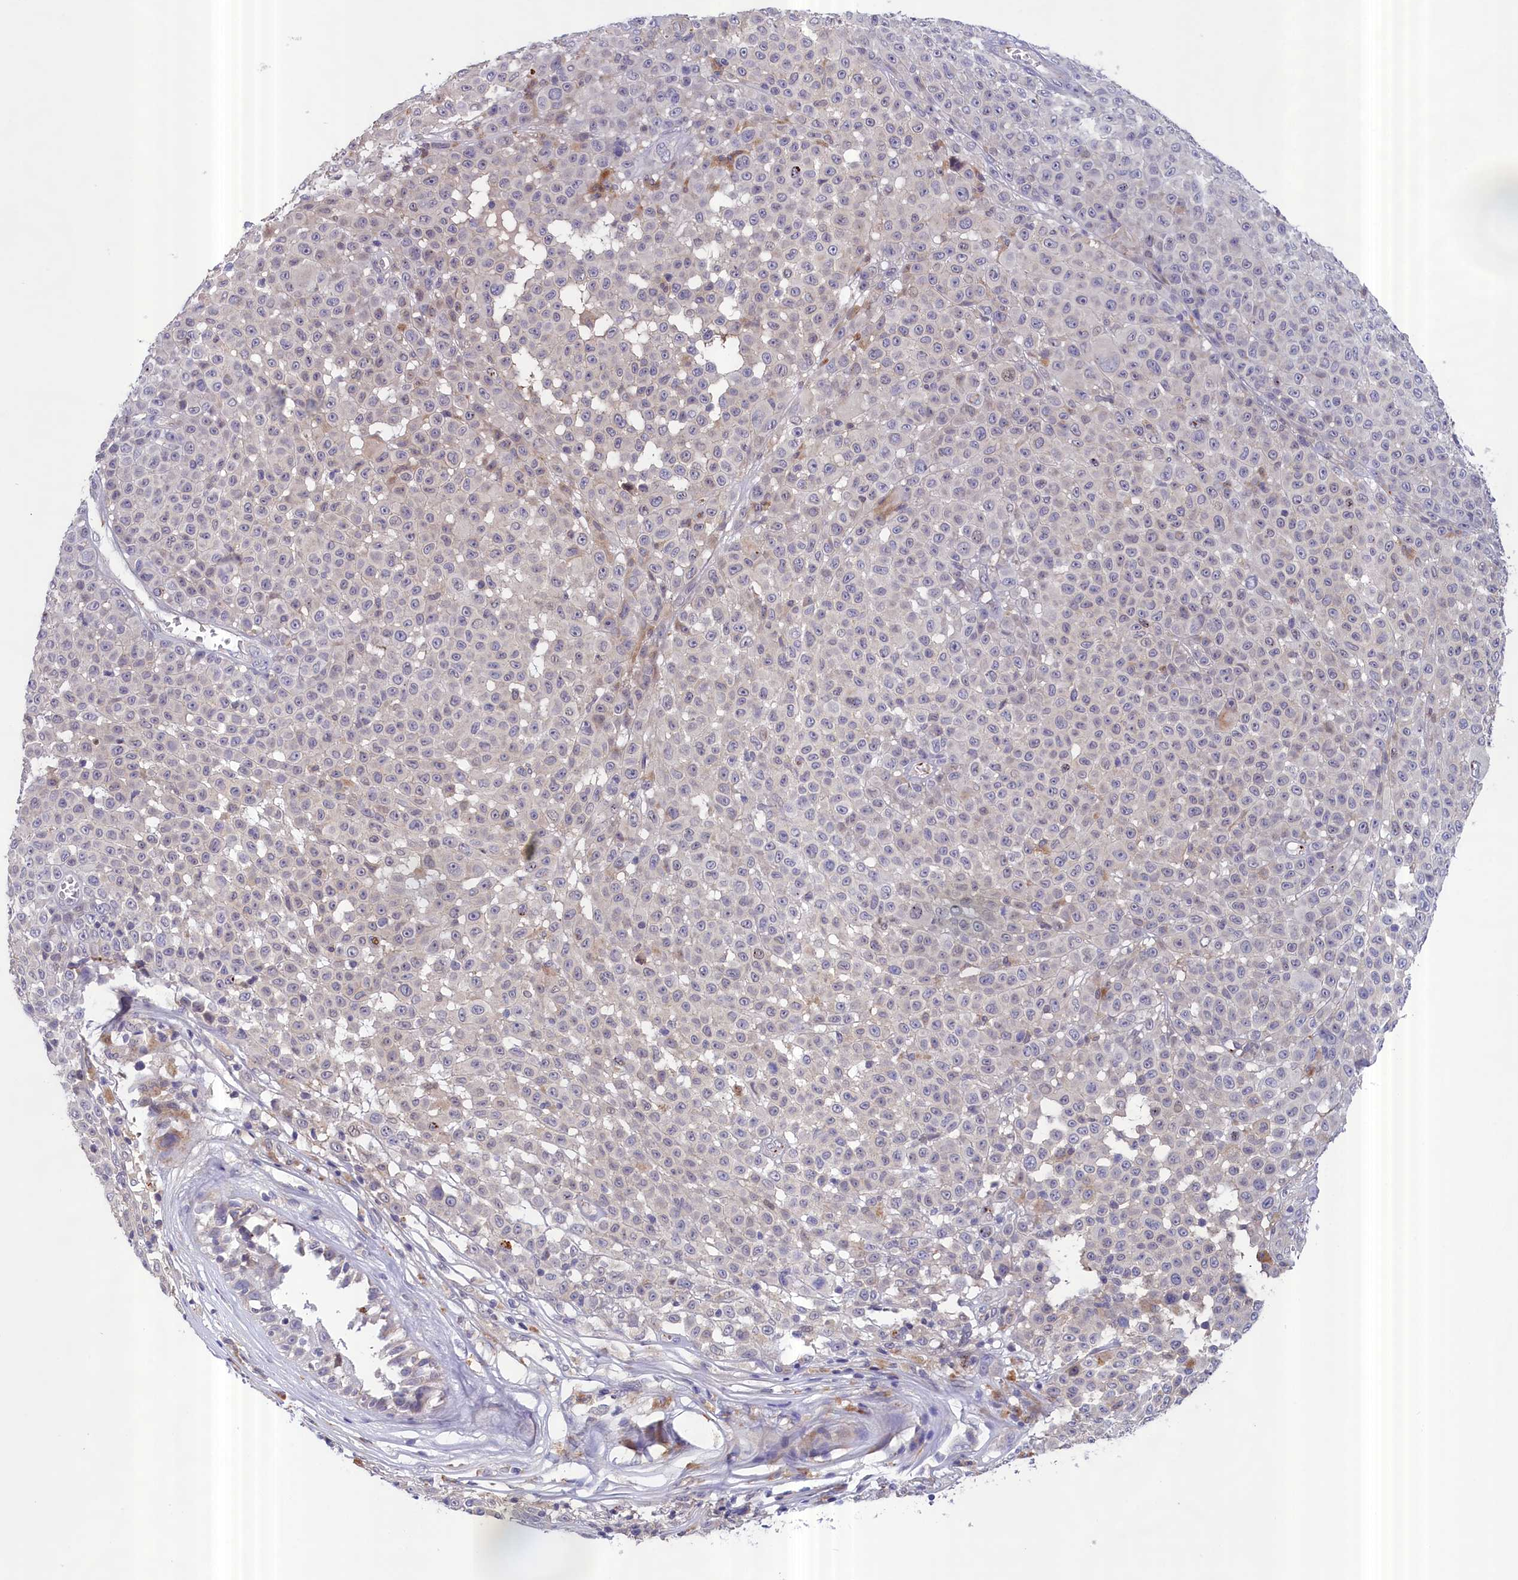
{"staining": {"intensity": "negative", "quantity": "none", "location": "none"}, "tissue": "melanoma", "cell_type": "Tumor cells", "image_type": "cancer", "snomed": [{"axis": "morphology", "description": "Malignant melanoma, NOS"}, {"axis": "topography", "description": "Skin"}], "caption": "Malignant melanoma was stained to show a protein in brown. There is no significant positivity in tumor cells. (Stains: DAB immunohistochemistry (IHC) with hematoxylin counter stain, Microscopy: brightfield microscopy at high magnification).", "gene": "IGFALS", "patient": {"sex": "female", "age": 94}}